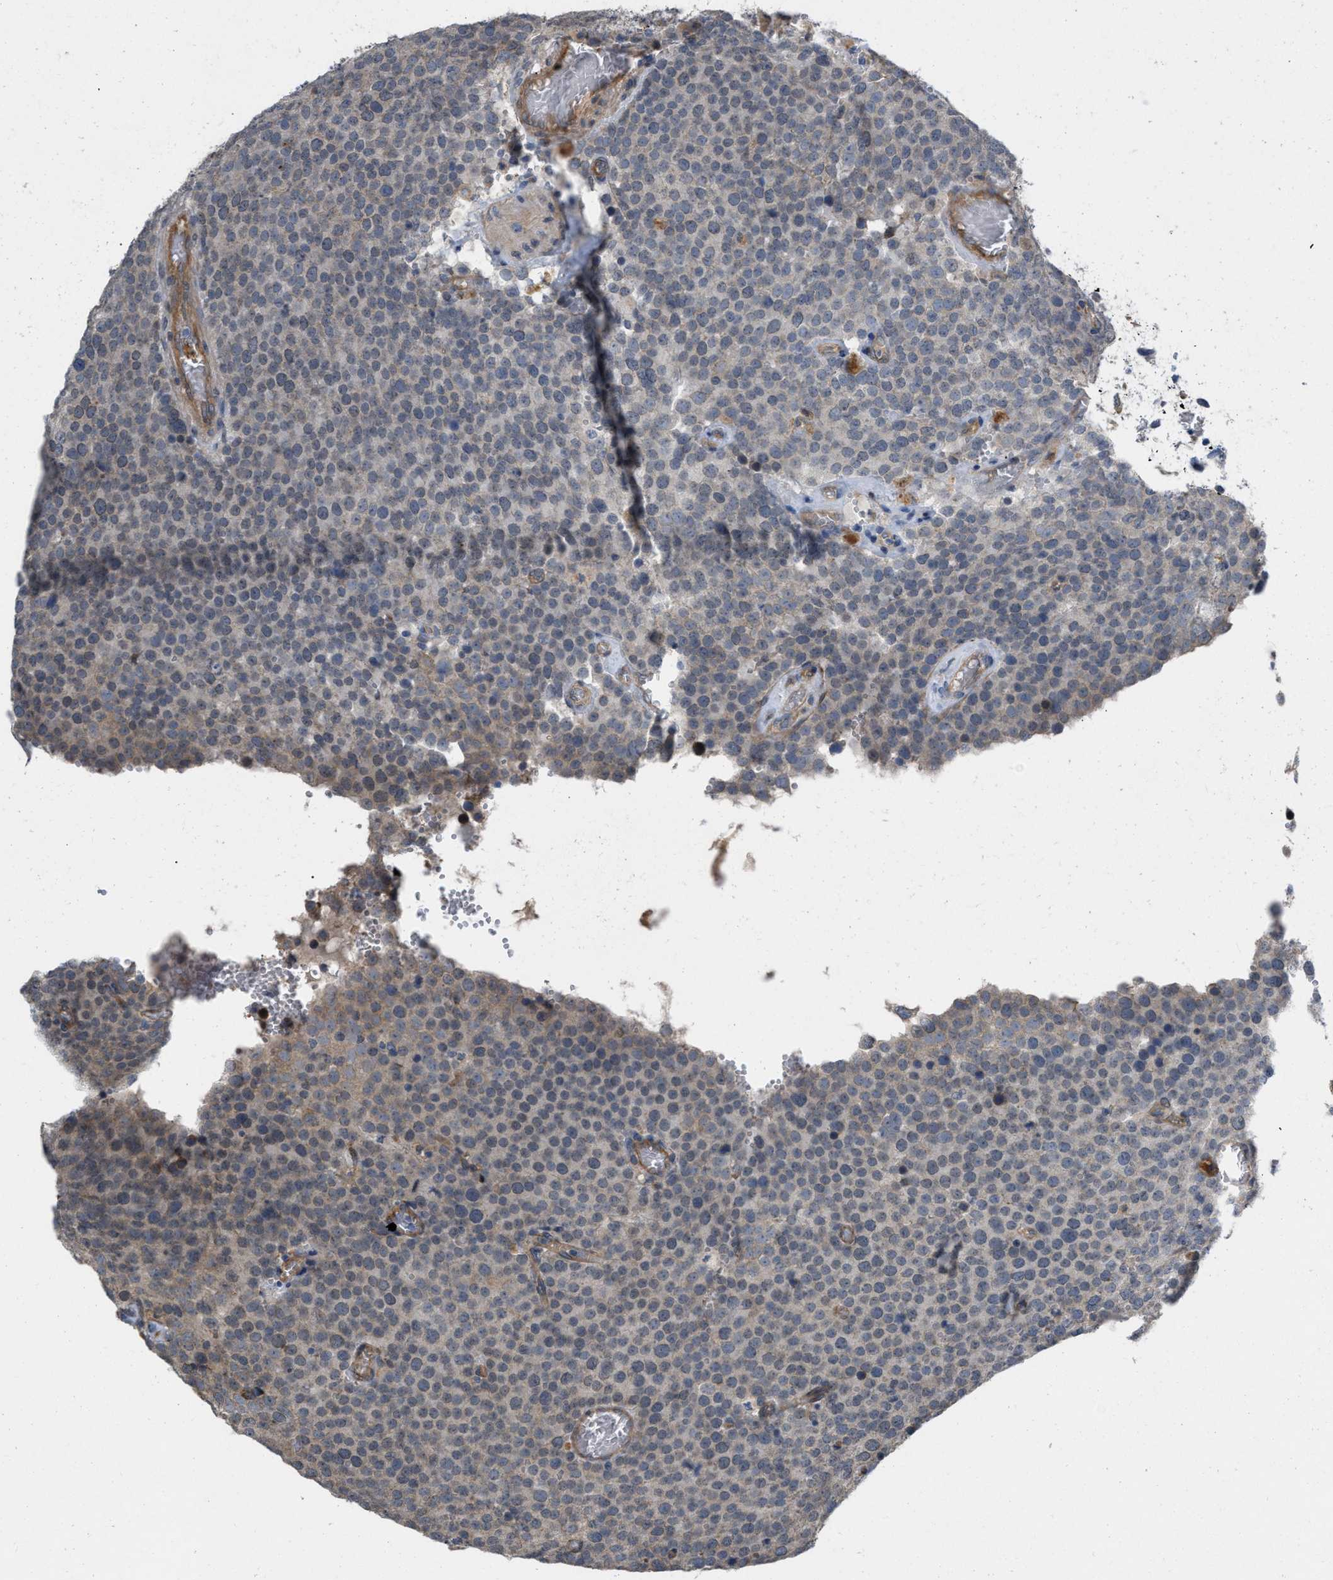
{"staining": {"intensity": "weak", "quantity": "<25%", "location": "cytoplasmic/membranous"}, "tissue": "testis cancer", "cell_type": "Tumor cells", "image_type": "cancer", "snomed": [{"axis": "morphology", "description": "Normal tissue, NOS"}, {"axis": "morphology", "description": "Seminoma, NOS"}, {"axis": "topography", "description": "Testis"}], "caption": "Tumor cells are negative for protein expression in human seminoma (testis).", "gene": "SLC4A11", "patient": {"sex": "male", "age": 71}}